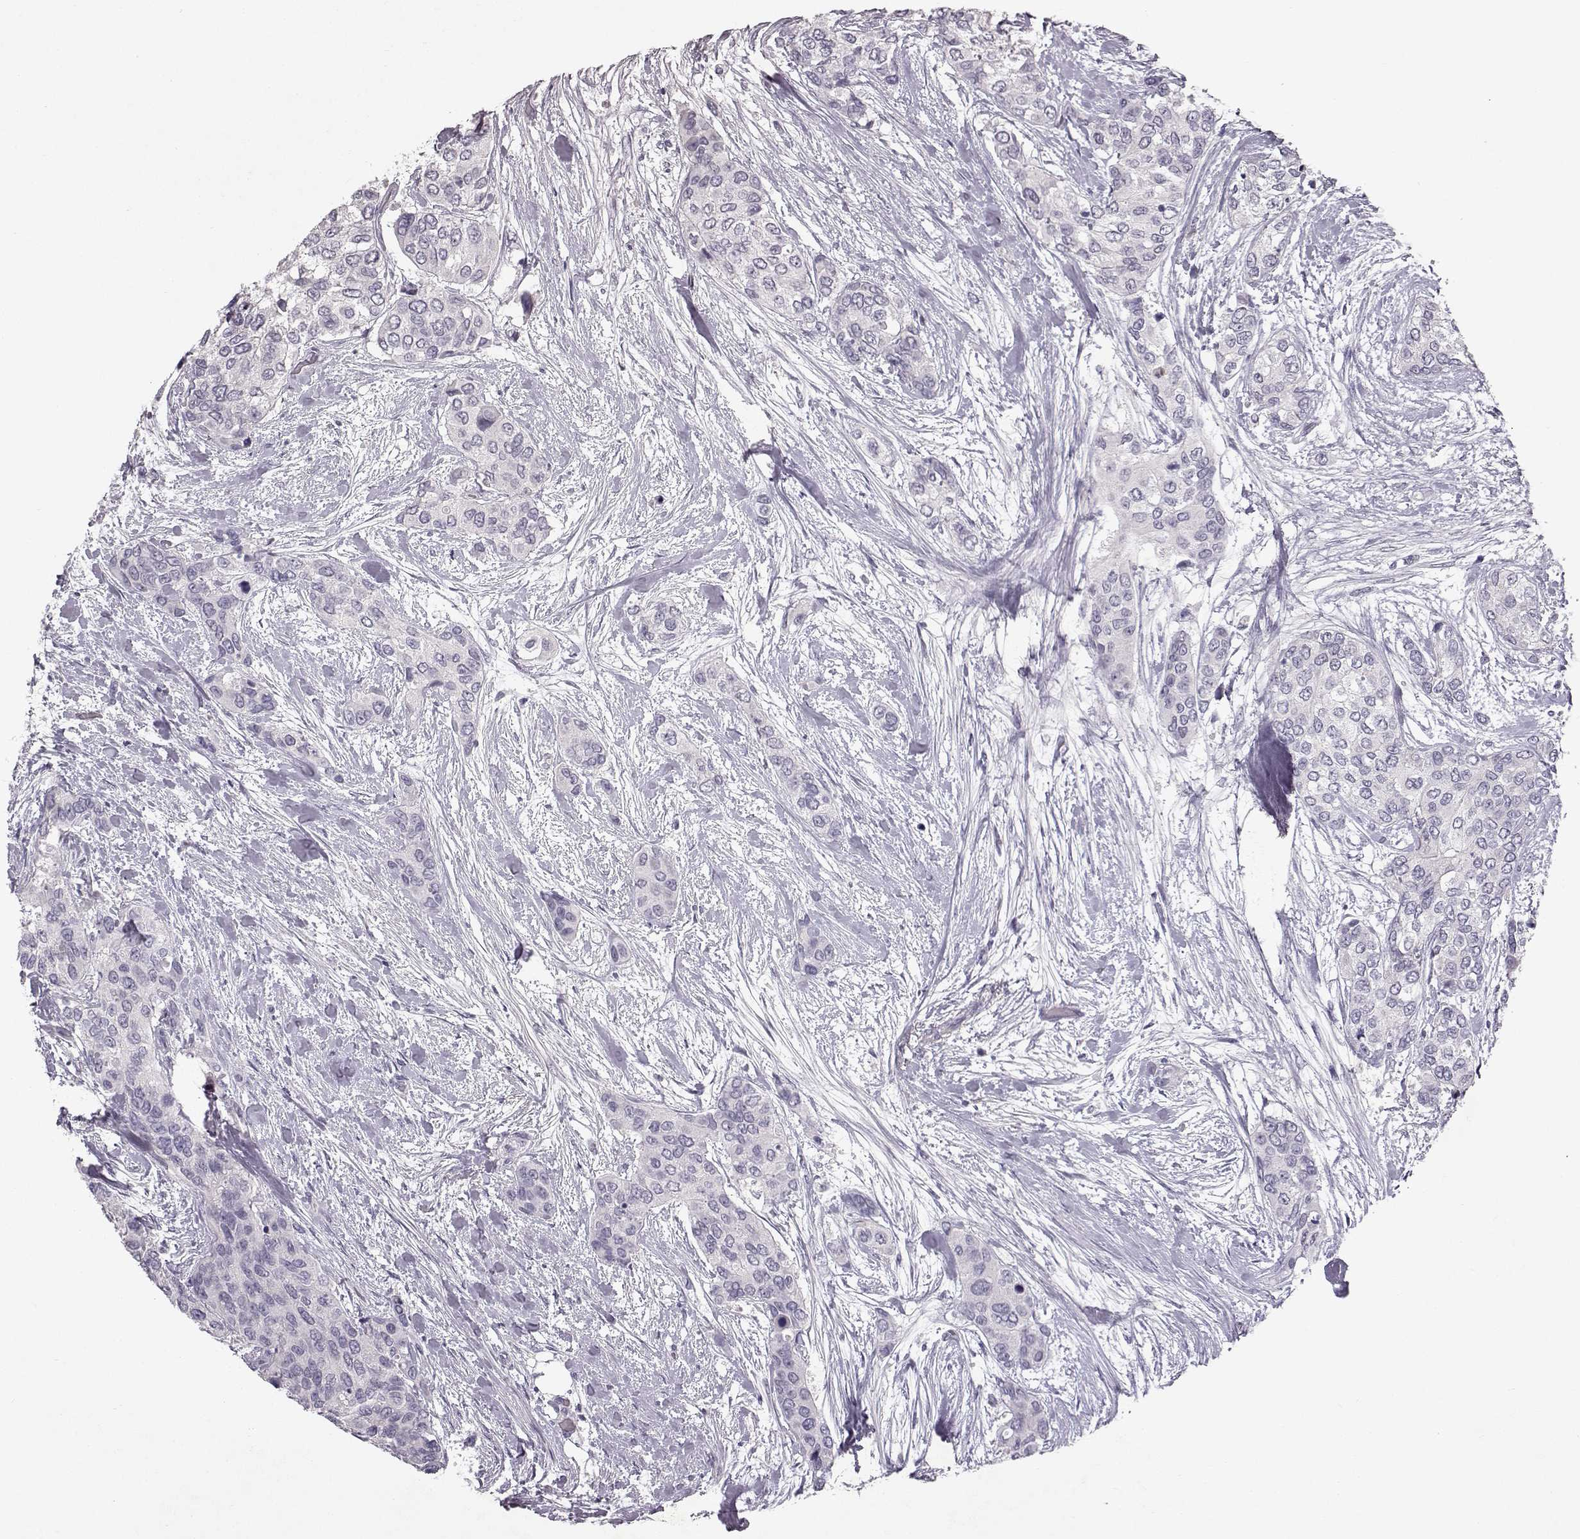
{"staining": {"intensity": "negative", "quantity": "none", "location": "none"}, "tissue": "urothelial cancer", "cell_type": "Tumor cells", "image_type": "cancer", "snomed": [{"axis": "morphology", "description": "Urothelial carcinoma, High grade"}, {"axis": "topography", "description": "Urinary bladder"}], "caption": "The histopathology image shows no significant staining in tumor cells of urothelial cancer. (Immunohistochemistry (ihc), brightfield microscopy, high magnification).", "gene": "SPAG17", "patient": {"sex": "male", "age": 77}}